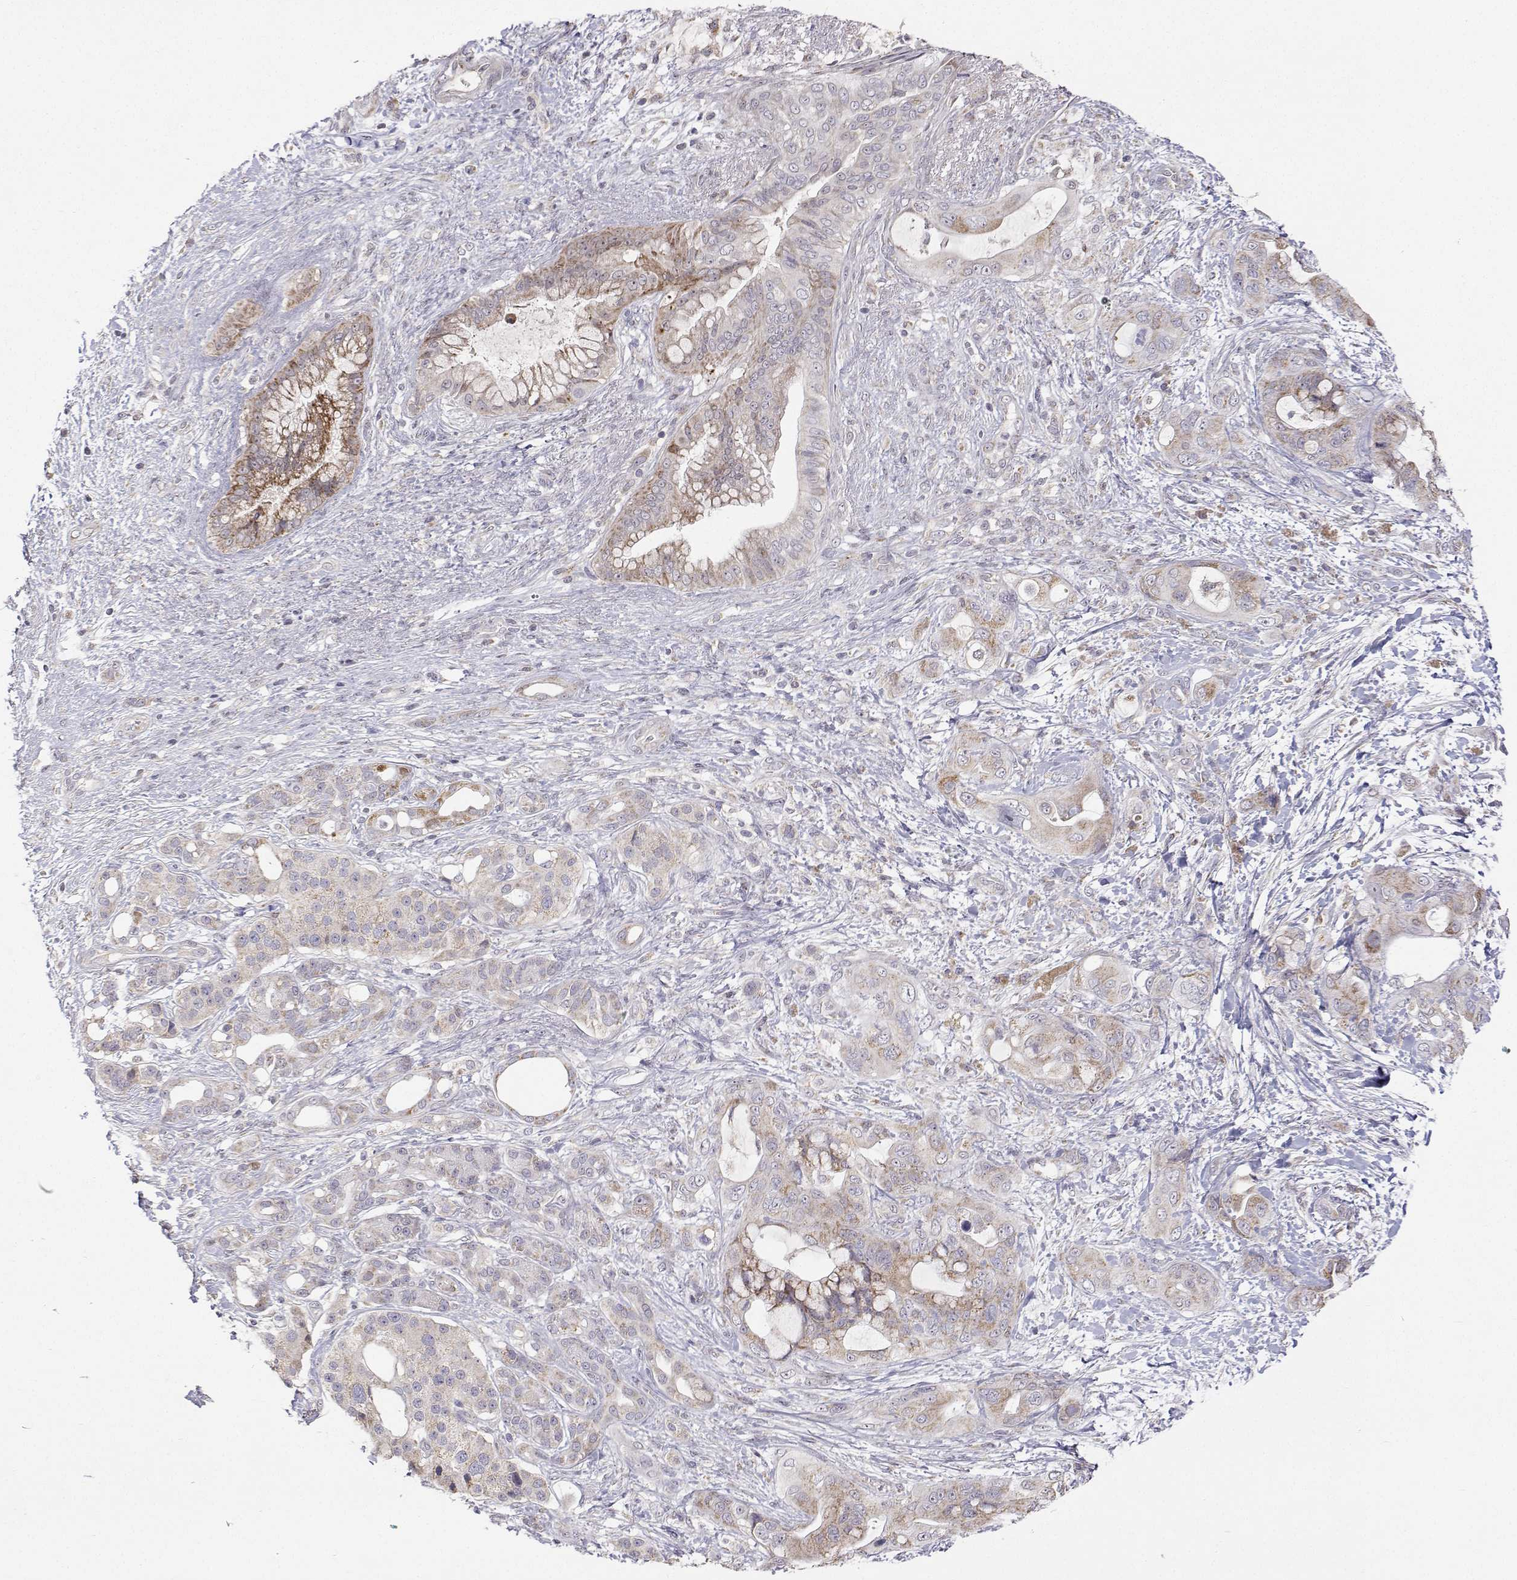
{"staining": {"intensity": "moderate", "quantity": "<25%", "location": "cytoplasmic/membranous"}, "tissue": "pancreatic cancer", "cell_type": "Tumor cells", "image_type": "cancer", "snomed": [{"axis": "morphology", "description": "Adenocarcinoma, NOS"}, {"axis": "topography", "description": "Pancreas"}], "caption": "Immunohistochemical staining of pancreatic cancer (adenocarcinoma) demonstrates moderate cytoplasmic/membranous protein positivity in approximately <25% of tumor cells. (DAB (3,3'-diaminobenzidine) IHC, brown staining for protein, blue staining for nuclei).", "gene": "MRPL3", "patient": {"sex": "male", "age": 71}}